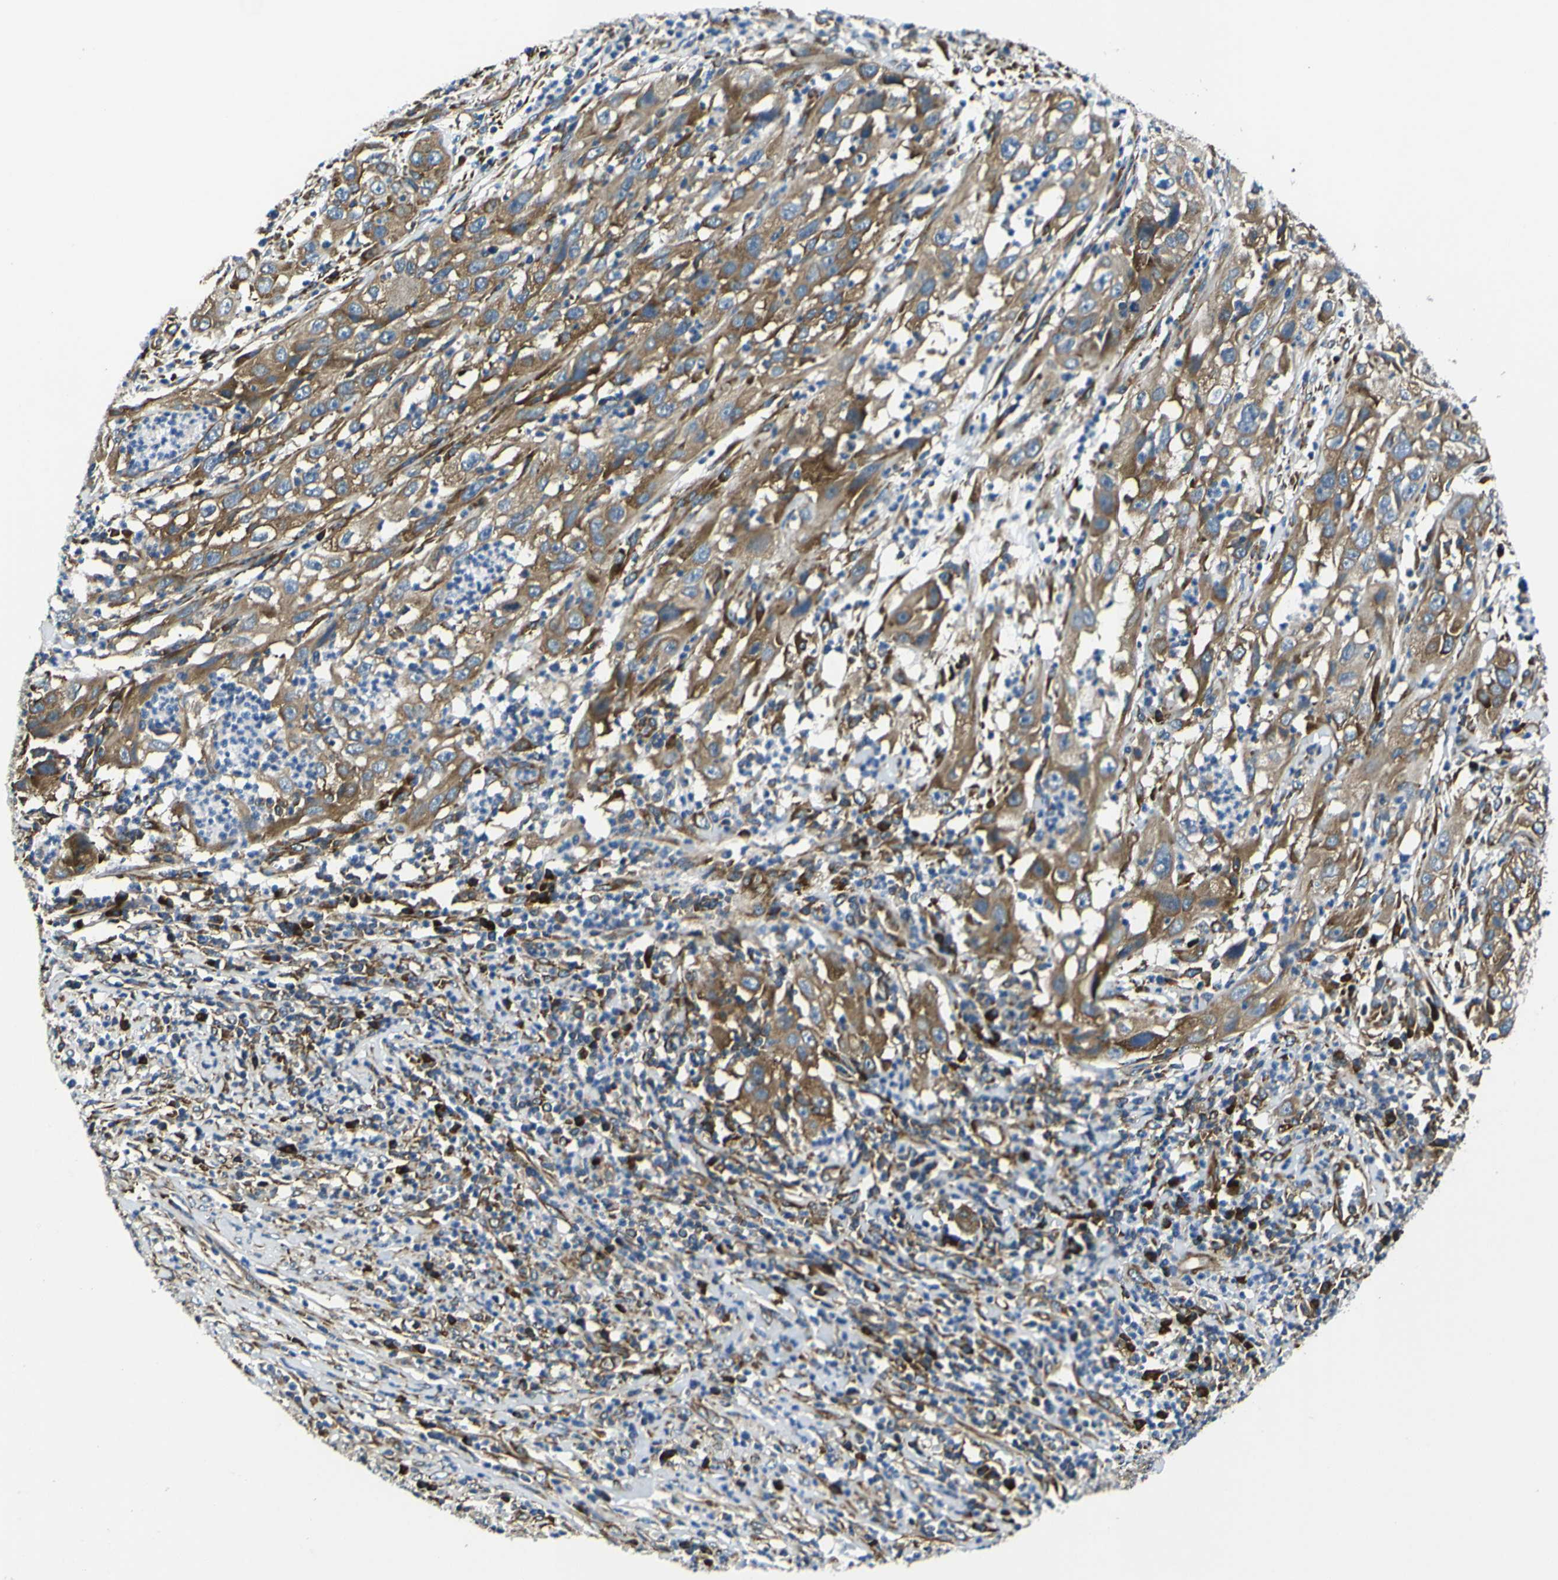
{"staining": {"intensity": "moderate", "quantity": ">75%", "location": "cytoplasmic/membranous"}, "tissue": "cervical cancer", "cell_type": "Tumor cells", "image_type": "cancer", "snomed": [{"axis": "morphology", "description": "Squamous cell carcinoma, NOS"}, {"axis": "topography", "description": "Cervix"}], "caption": "This histopathology image displays immunohistochemistry staining of cervical cancer, with medium moderate cytoplasmic/membranous expression in approximately >75% of tumor cells.", "gene": "RPSA", "patient": {"sex": "female", "age": 32}}